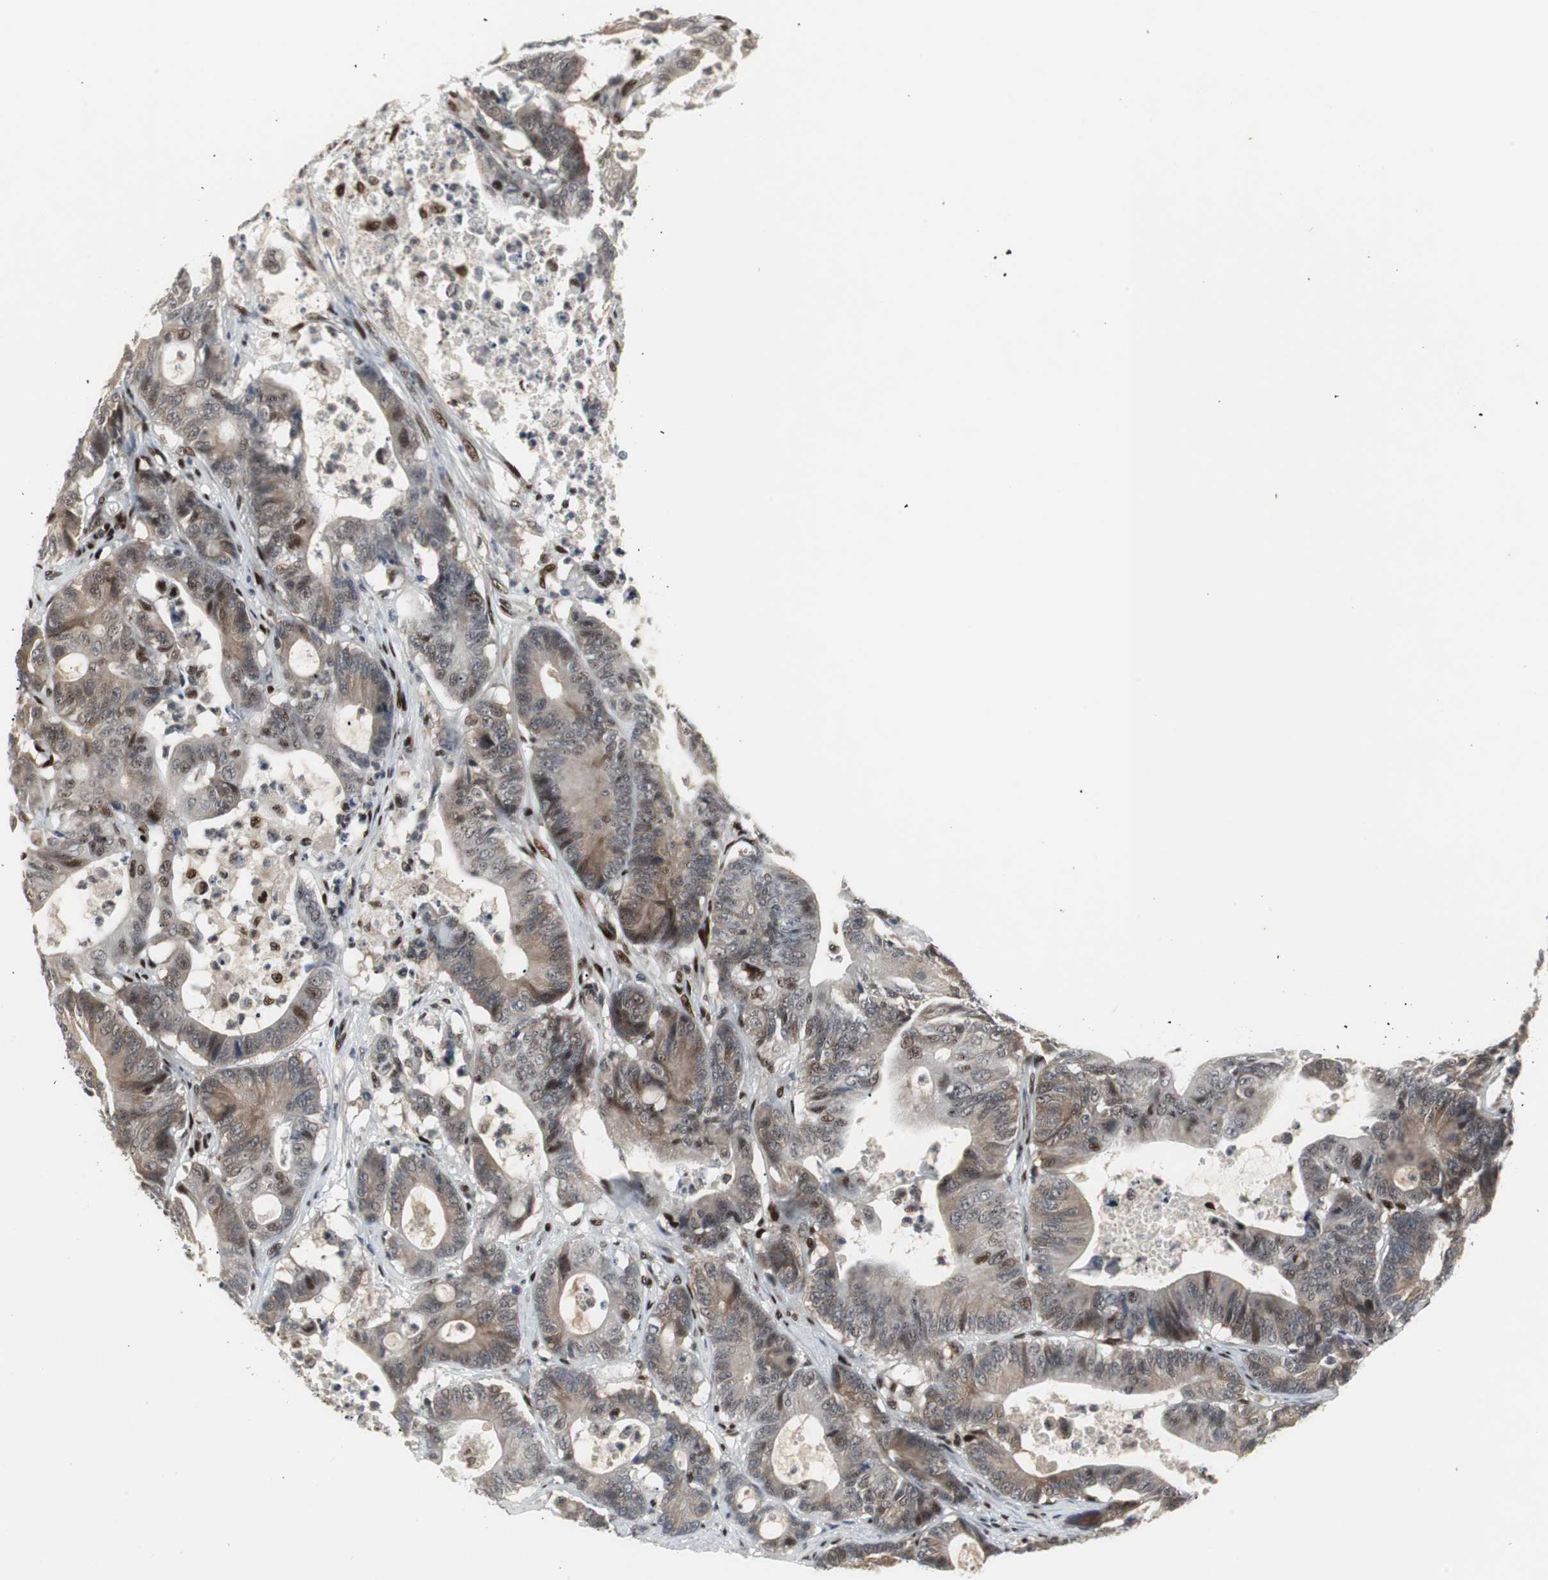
{"staining": {"intensity": "moderate", "quantity": ">75%", "location": "cytoplasmic/membranous"}, "tissue": "colorectal cancer", "cell_type": "Tumor cells", "image_type": "cancer", "snomed": [{"axis": "morphology", "description": "Adenocarcinoma, NOS"}, {"axis": "topography", "description": "Colon"}], "caption": "Colorectal cancer (adenocarcinoma) was stained to show a protein in brown. There is medium levels of moderate cytoplasmic/membranous staining in about >75% of tumor cells. (DAB (3,3'-diaminobenzidine) = brown stain, brightfield microscopy at high magnification).", "gene": "GRK2", "patient": {"sex": "female", "age": 84}}